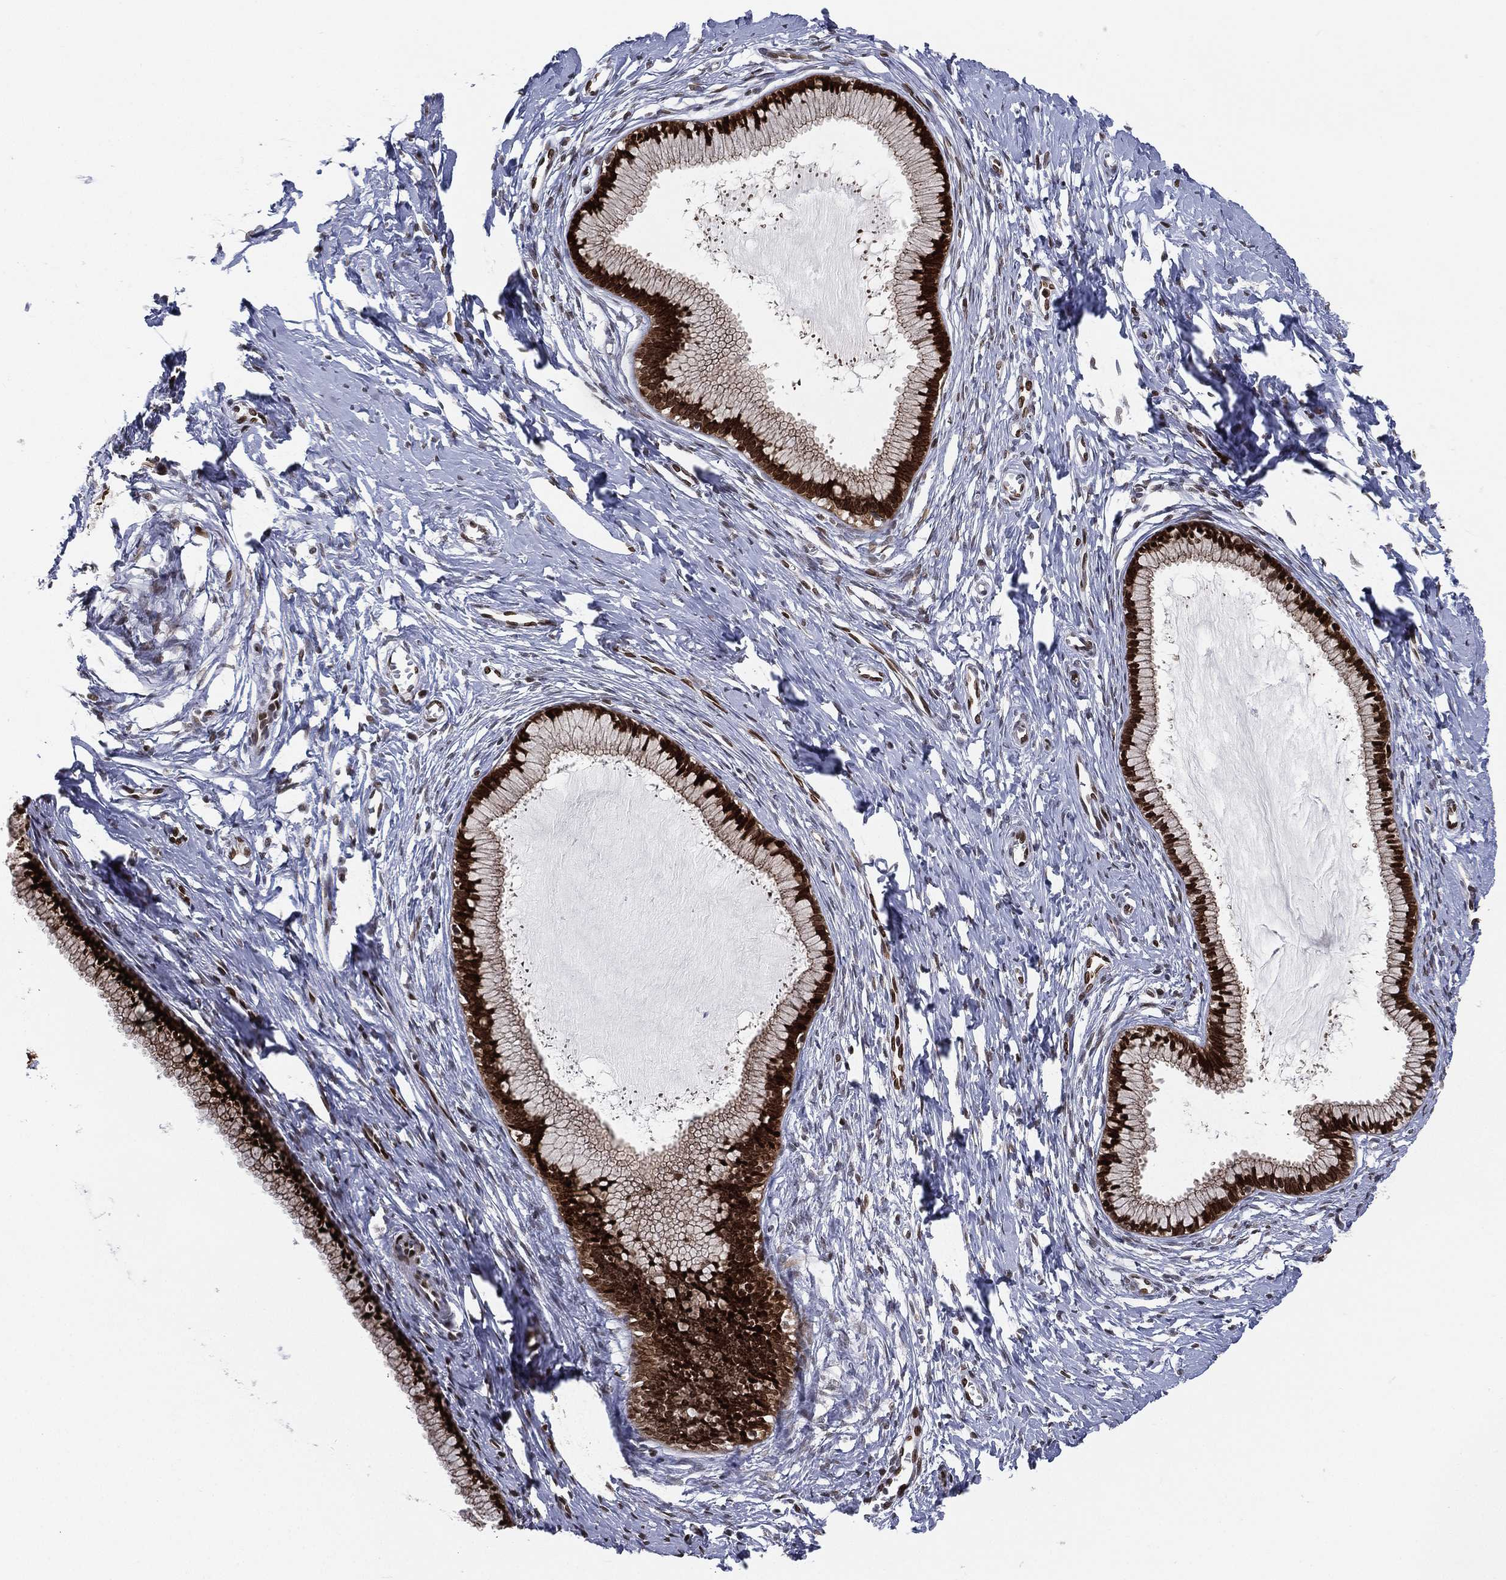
{"staining": {"intensity": "strong", "quantity": ">75%", "location": "nuclear"}, "tissue": "cervix", "cell_type": "Glandular cells", "image_type": "normal", "snomed": [{"axis": "morphology", "description": "Normal tissue, NOS"}, {"axis": "topography", "description": "Cervix"}], "caption": "This photomicrograph exhibits immunohistochemistry (IHC) staining of unremarkable cervix, with high strong nuclear staining in about >75% of glandular cells.", "gene": "LMNB1", "patient": {"sex": "female", "age": 40}}